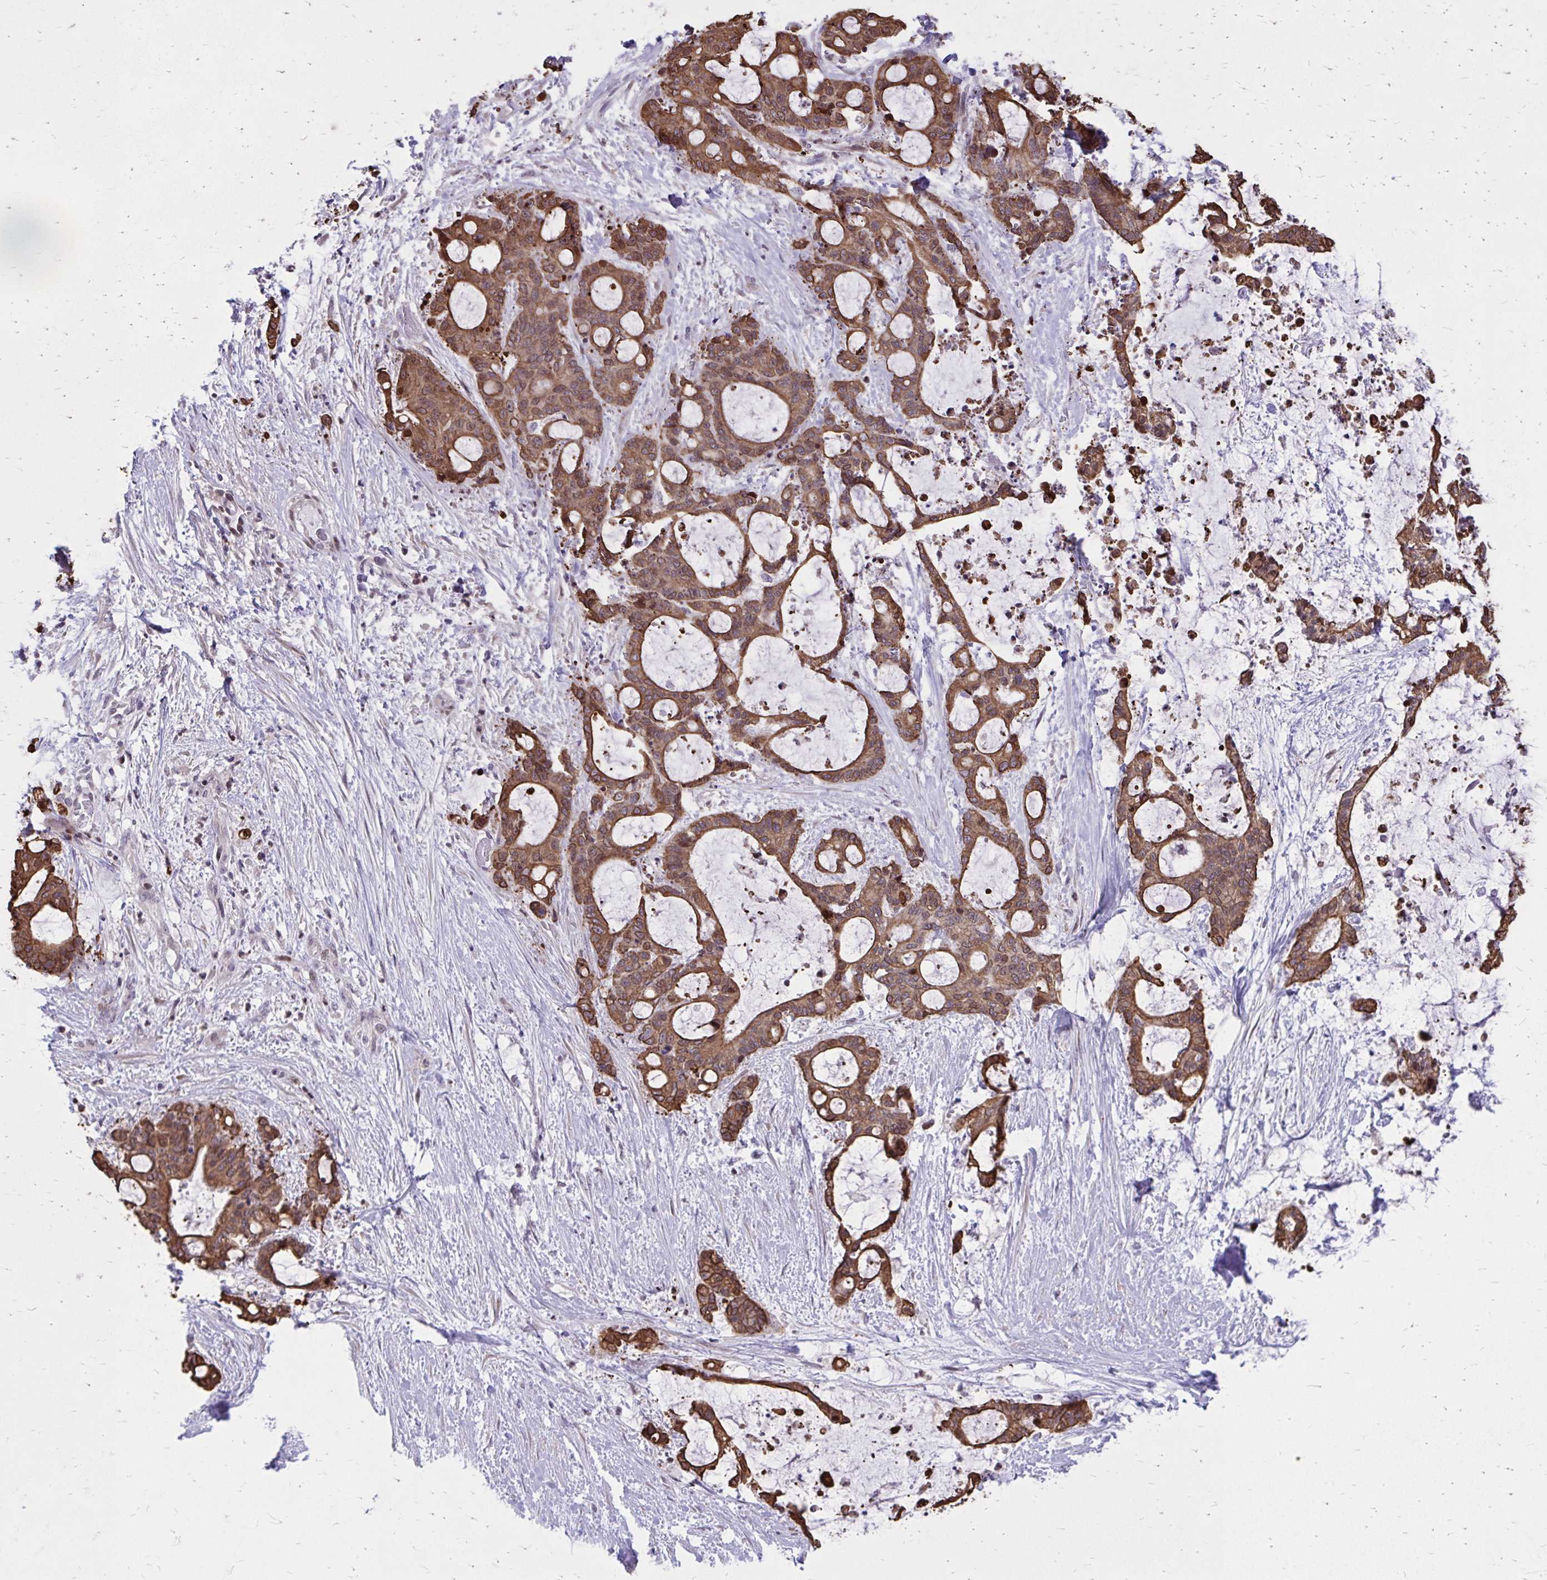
{"staining": {"intensity": "moderate", "quantity": ">75%", "location": "cytoplasmic/membranous,nuclear"}, "tissue": "liver cancer", "cell_type": "Tumor cells", "image_type": "cancer", "snomed": [{"axis": "morphology", "description": "Normal tissue, NOS"}, {"axis": "morphology", "description": "Cholangiocarcinoma"}, {"axis": "topography", "description": "Liver"}, {"axis": "topography", "description": "Peripheral nerve tissue"}], "caption": "This histopathology image shows immunohistochemistry (IHC) staining of human liver cancer, with medium moderate cytoplasmic/membranous and nuclear expression in approximately >75% of tumor cells.", "gene": "ANKRD30B", "patient": {"sex": "female", "age": 73}}